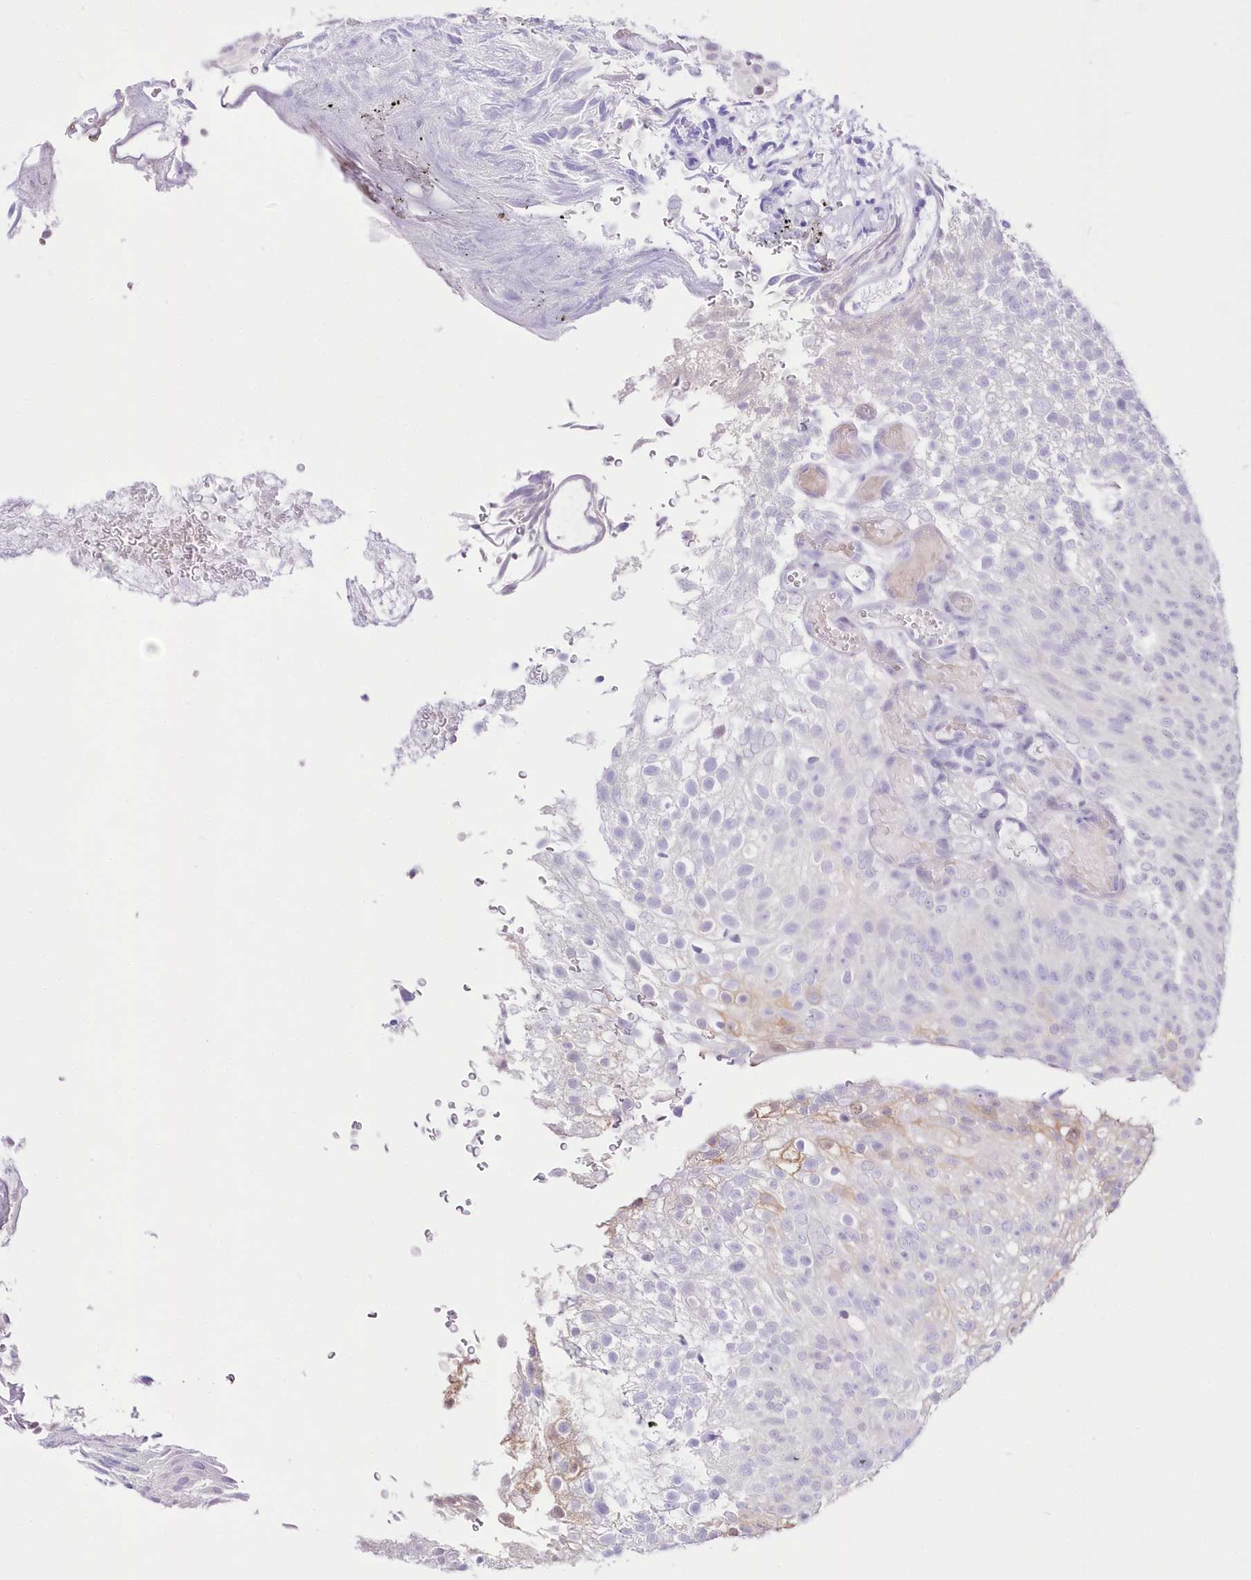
{"staining": {"intensity": "negative", "quantity": "none", "location": "none"}, "tissue": "urothelial cancer", "cell_type": "Tumor cells", "image_type": "cancer", "snomed": [{"axis": "morphology", "description": "Urothelial carcinoma, Low grade"}, {"axis": "topography", "description": "Urinary bladder"}], "caption": "Human urothelial cancer stained for a protein using immunohistochemistry (IHC) reveals no positivity in tumor cells.", "gene": "UBA6", "patient": {"sex": "male", "age": 78}}